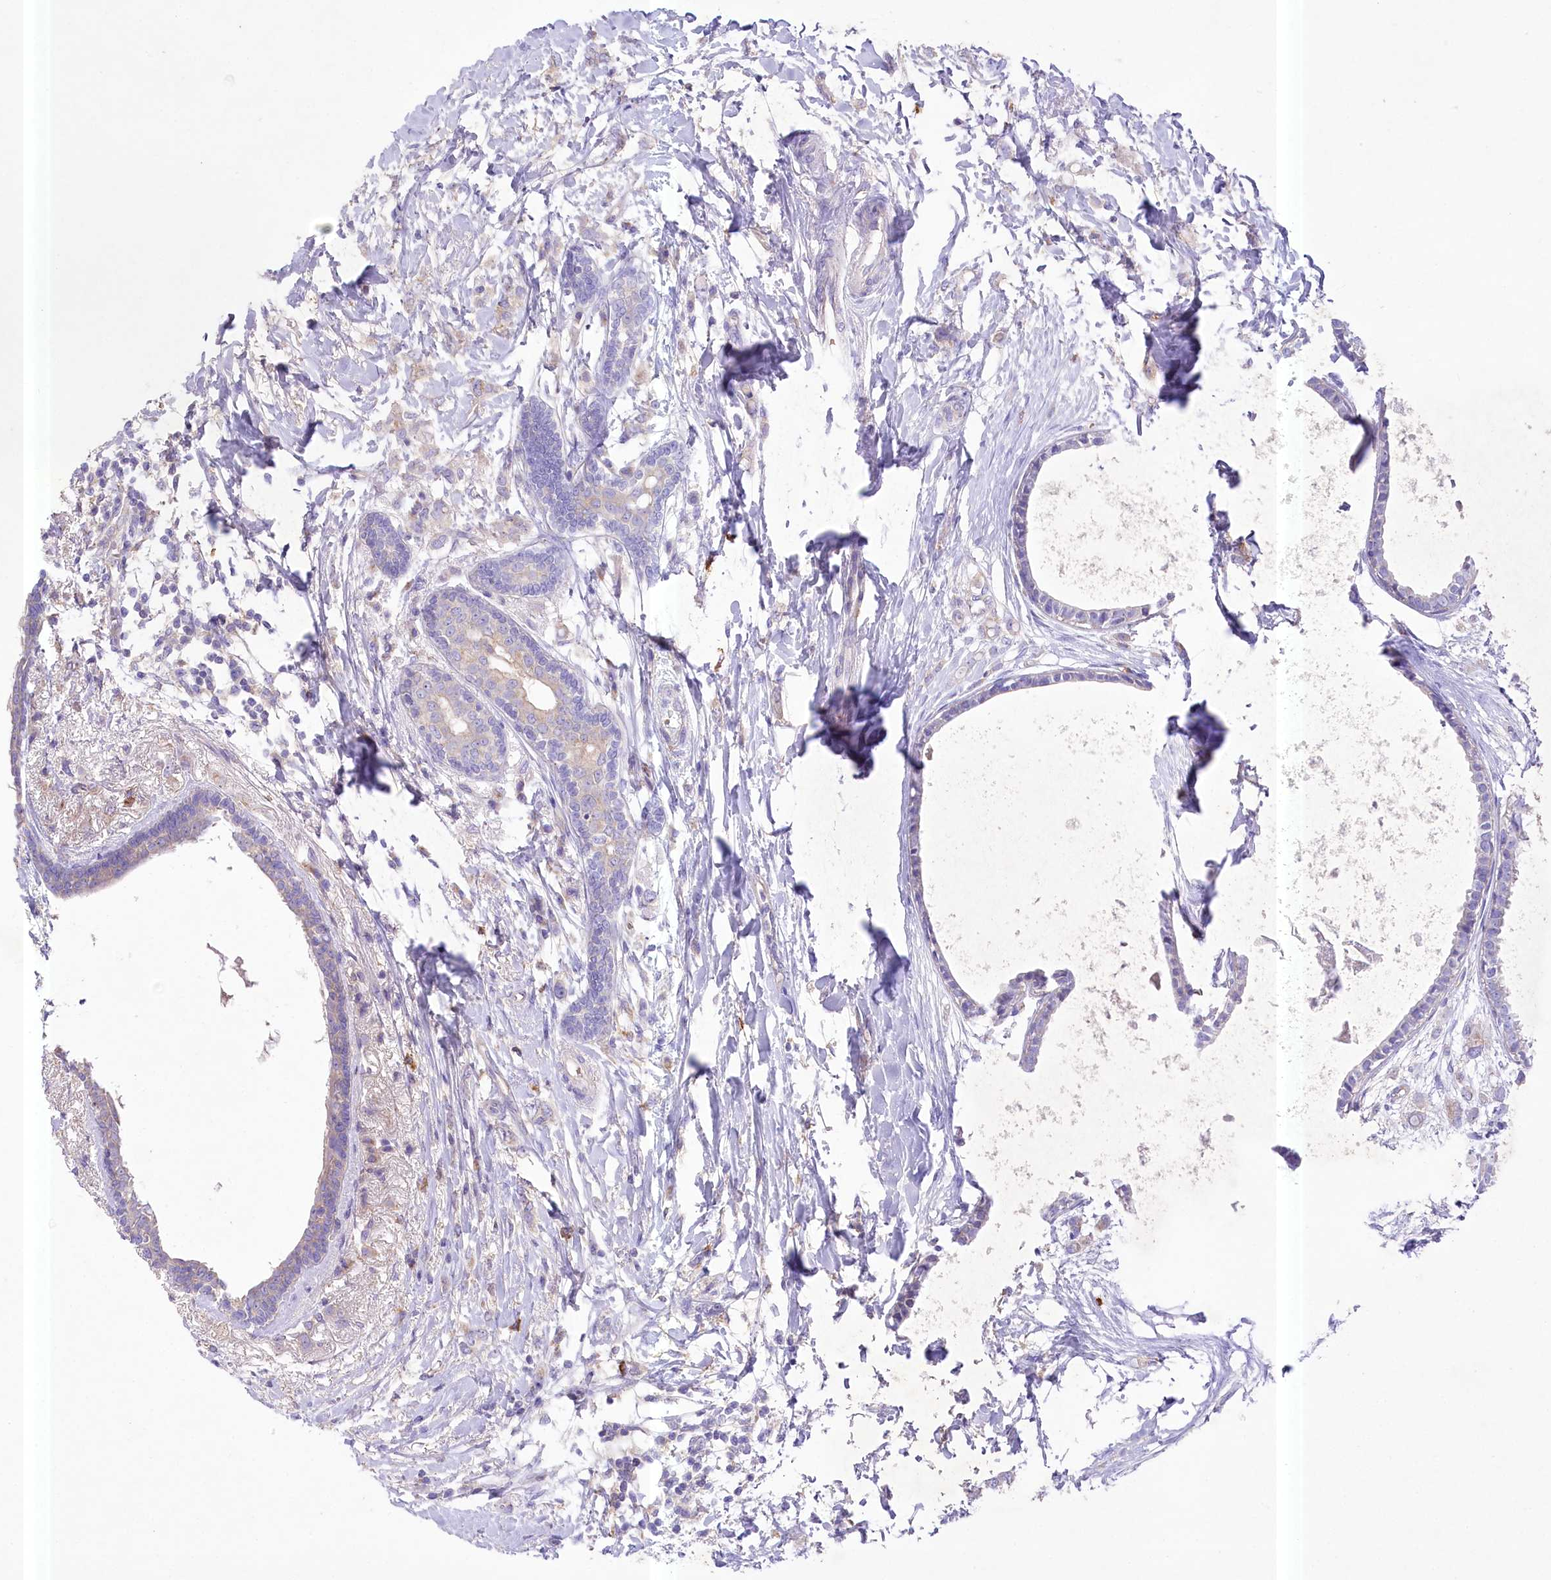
{"staining": {"intensity": "weak", "quantity": "<25%", "location": "cytoplasmic/membranous"}, "tissue": "breast cancer", "cell_type": "Tumor cells", "image_type": "cancer", "snomed": [{"axis": "morphology", "description": "Normal tissue, NOS"}, {"axis": "morphology", "description": "Lobular carcinoma"}, {"axis": "topography", "description": "Breast"}], "caption": "High power microscopy image of an immunohistochemistry (IHC) photomicrograph of lobular carcinoma (breast), revealing no significant expression in tumor cells.", "gene": "PRSS53", "patient": {"sex": "female", "age": 47}}